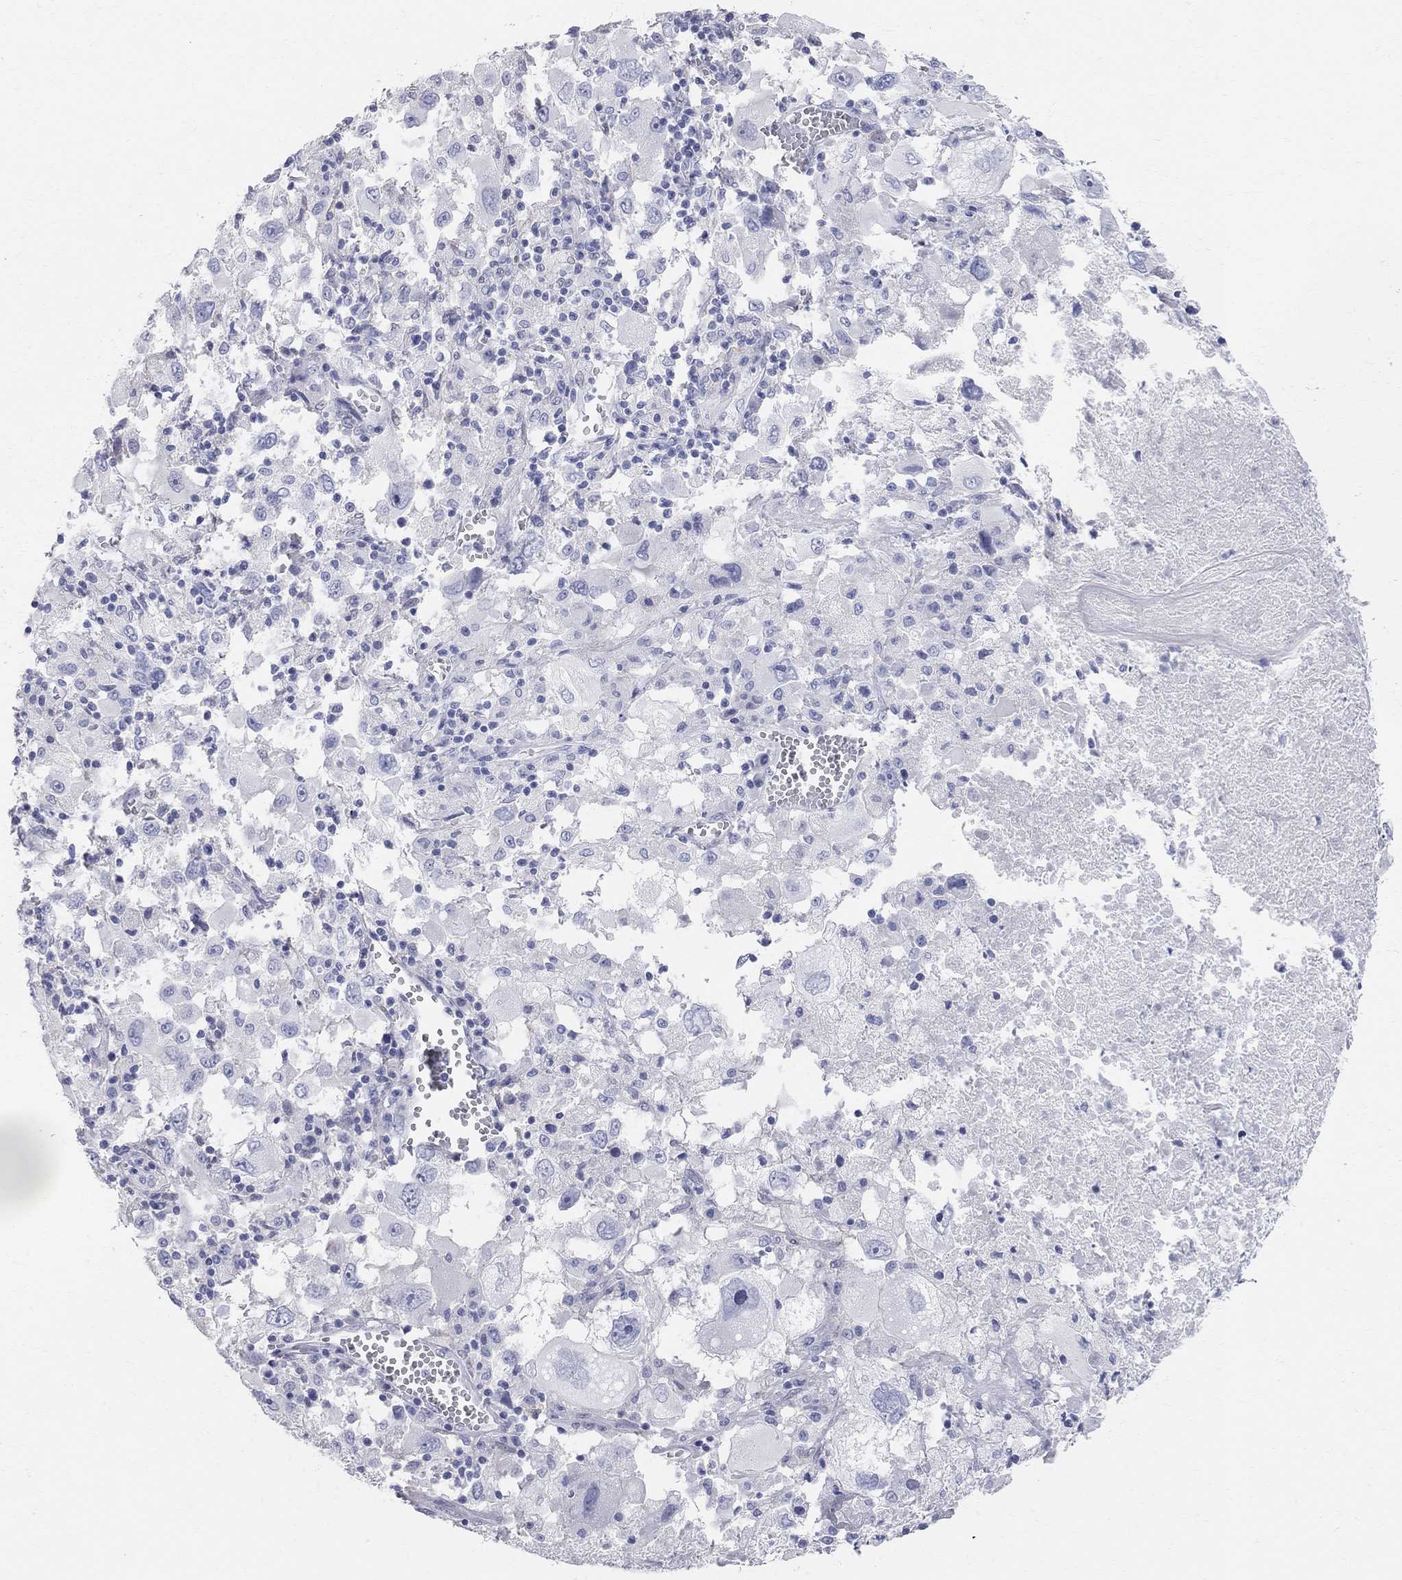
{"staining": {"intensity": "negative", "quantity": "none", "location": "none"}, "tissue": "melanoma", "cell_type": "Tumor cells", "image_type": "cancer", "snomed": [{"axis": "morphology", "description": "Malignant melanoma, Metastatic site"}, {"axis": "topography", "description": "Soft tissue"}], "caption": "A high-resolution image shows immunohistochemistry (IHC) staining of melanoma, which reveals no significant staining in tumor cells.", "gene": "AOX1", "patient": {"sex": "male", "age": 50}}